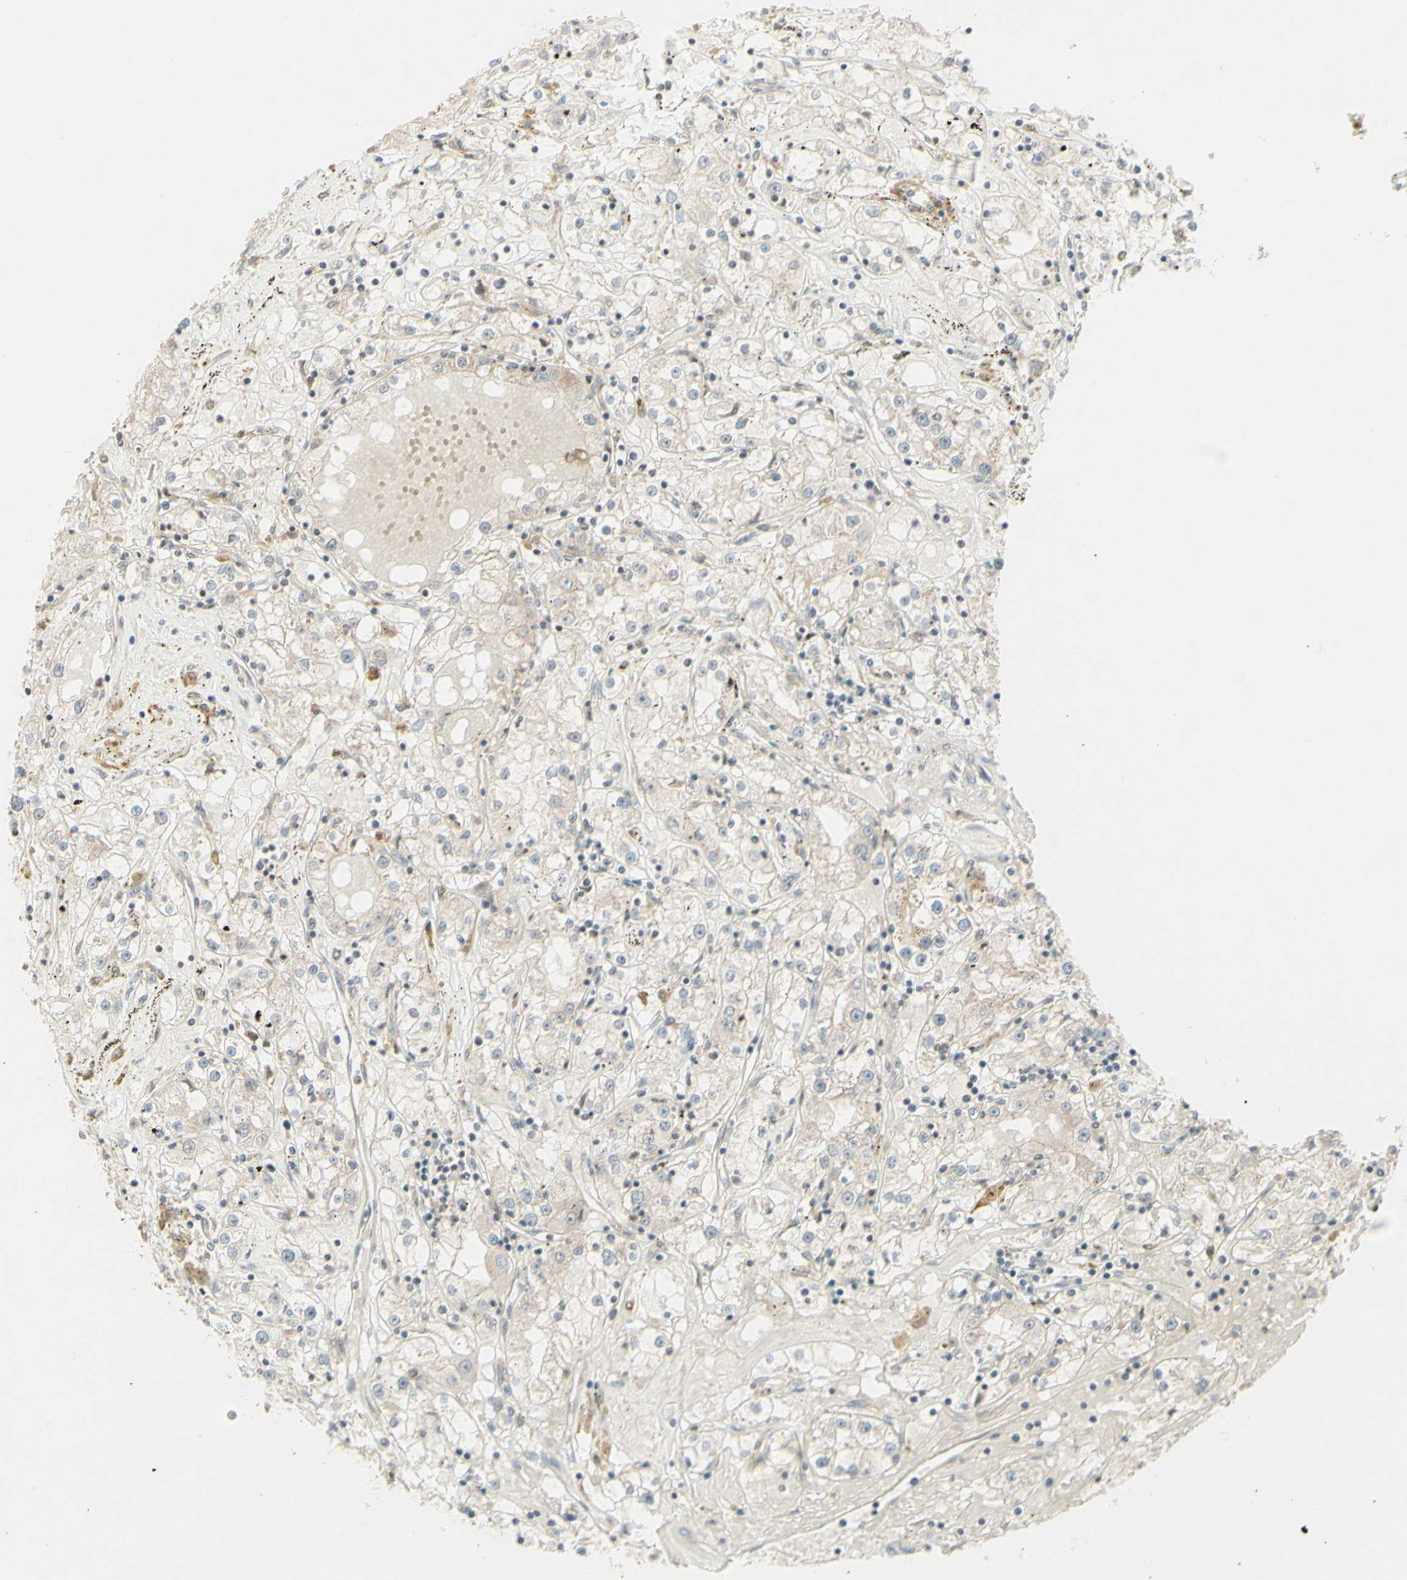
{"staining": {"intensity": "weak", "quantity": ">75%", "location": "cytoplasmic/membranous"}, "tissue": "renal cancer", "cell_type": "Tumor cells", "image_type": "cancer", "snomed": [{"axis": "morphology", "description": "Adenocarcinoma, NOS"}, {"axis": "topography", "description": "Kidney"}], "caption": "The micrograph demonstrates immunohistochemical staining of renal cancer (adenocarcinoma). There is weak cytoplasmic/membranous expression is seen in approximately >75% of tumor cells. (Stains: DAB (3,3'-diaminobenzidine) in brown, nuclei in blue, Microscopy: brightfield microscopy at high magnification).", "gene": "ZW10", "patient": {"sex": "male", "age": 56}}